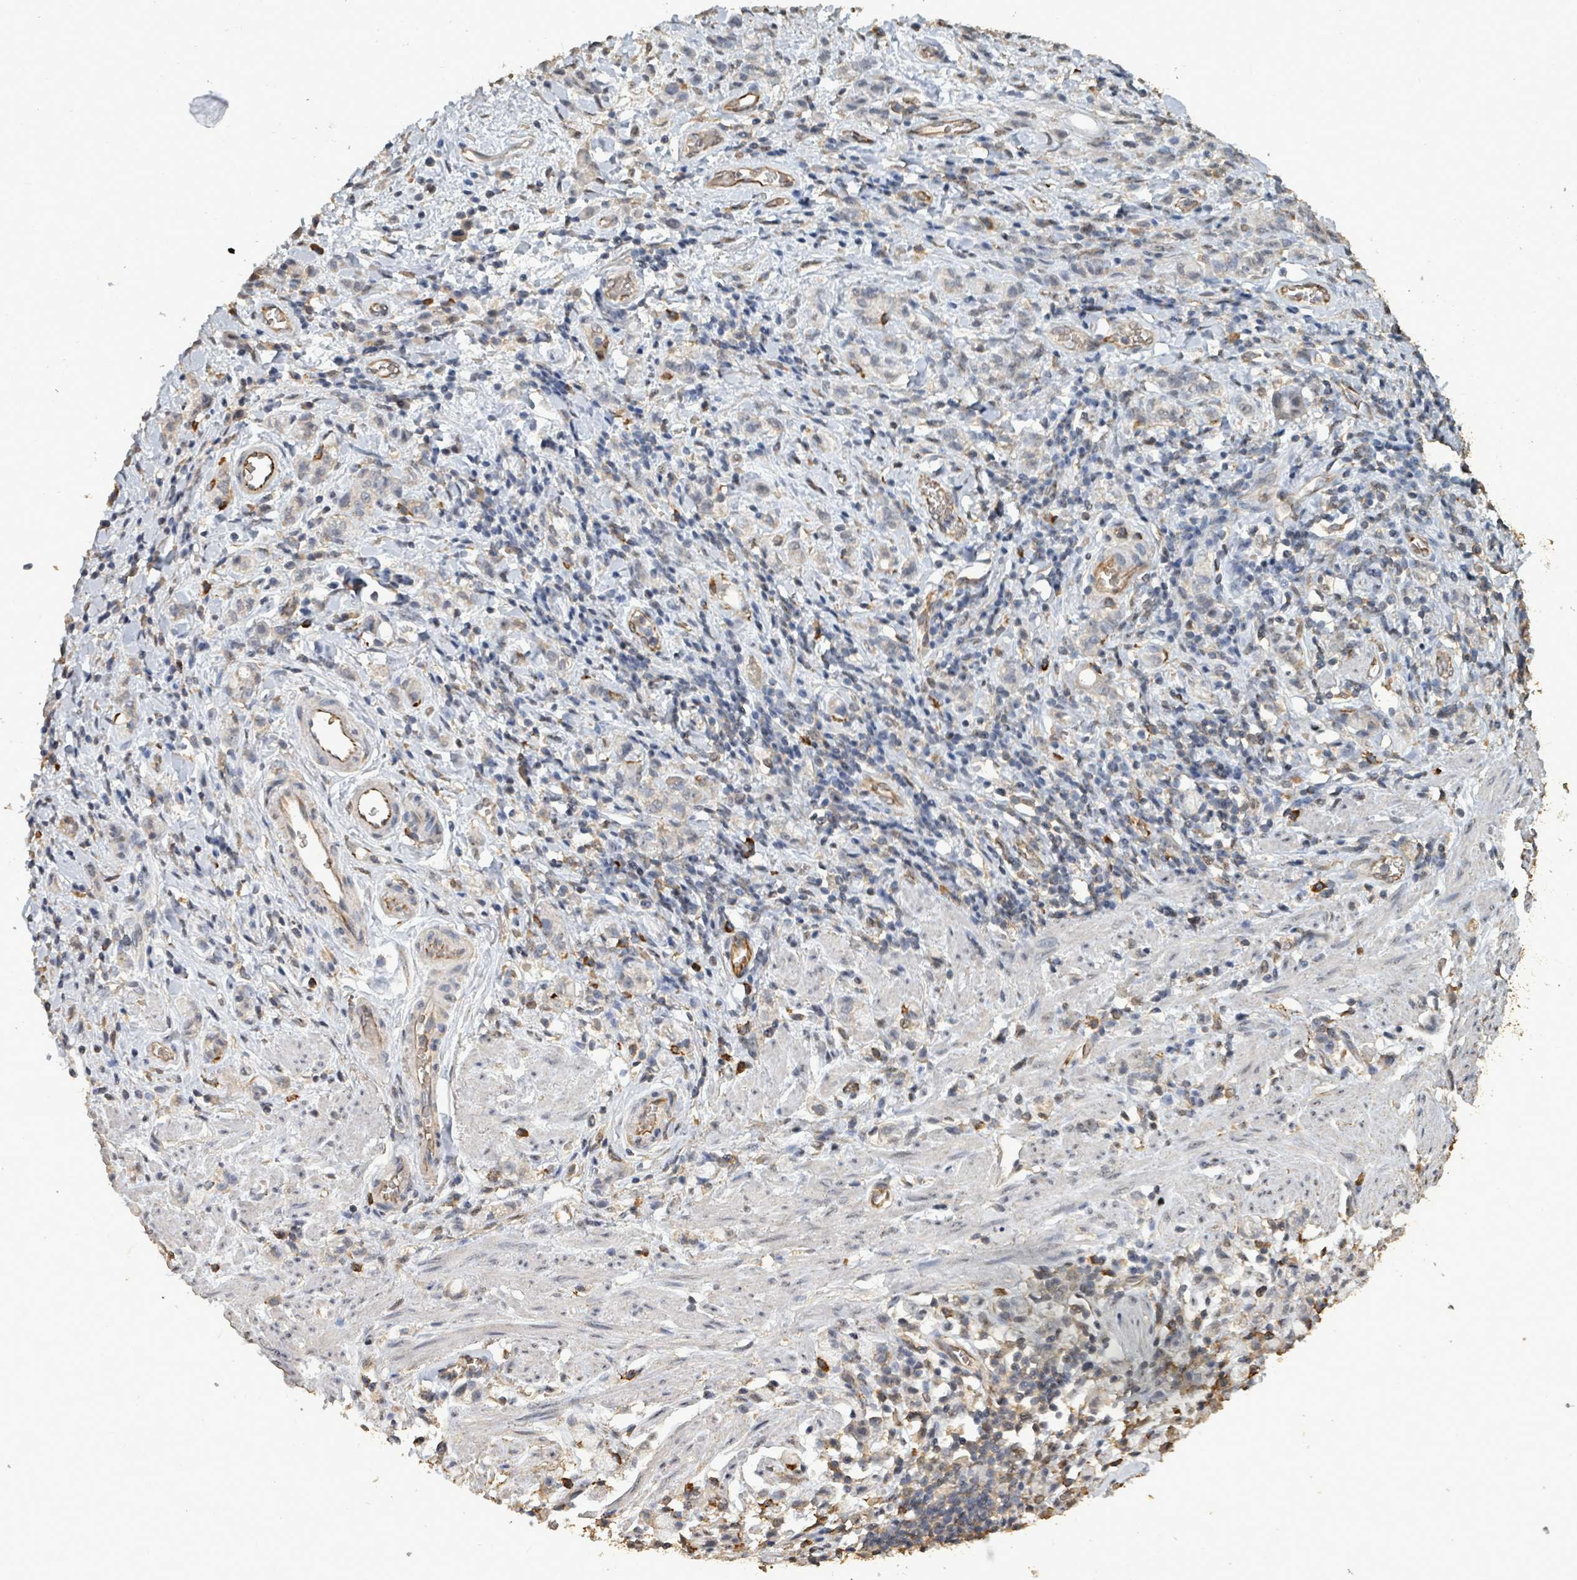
{"staining": {"intensity": "negative", "quantity": "none", "location": "none"}, "tissue": "stomach cancer", "cell_type": "Tumor cells", "image_type": "cancer", "snomed": [{"axis": "morphology", "description": "Adenocarcinoma, NOS"}, {"axis": "topography", "description": "Stomach"}], "caption": "Immunohistochemistry (IHC) of human stomach cancer displays no staining in tumor cells.", "gene": "C6orf52", "patient": {"sex": "male", "age": 77}}